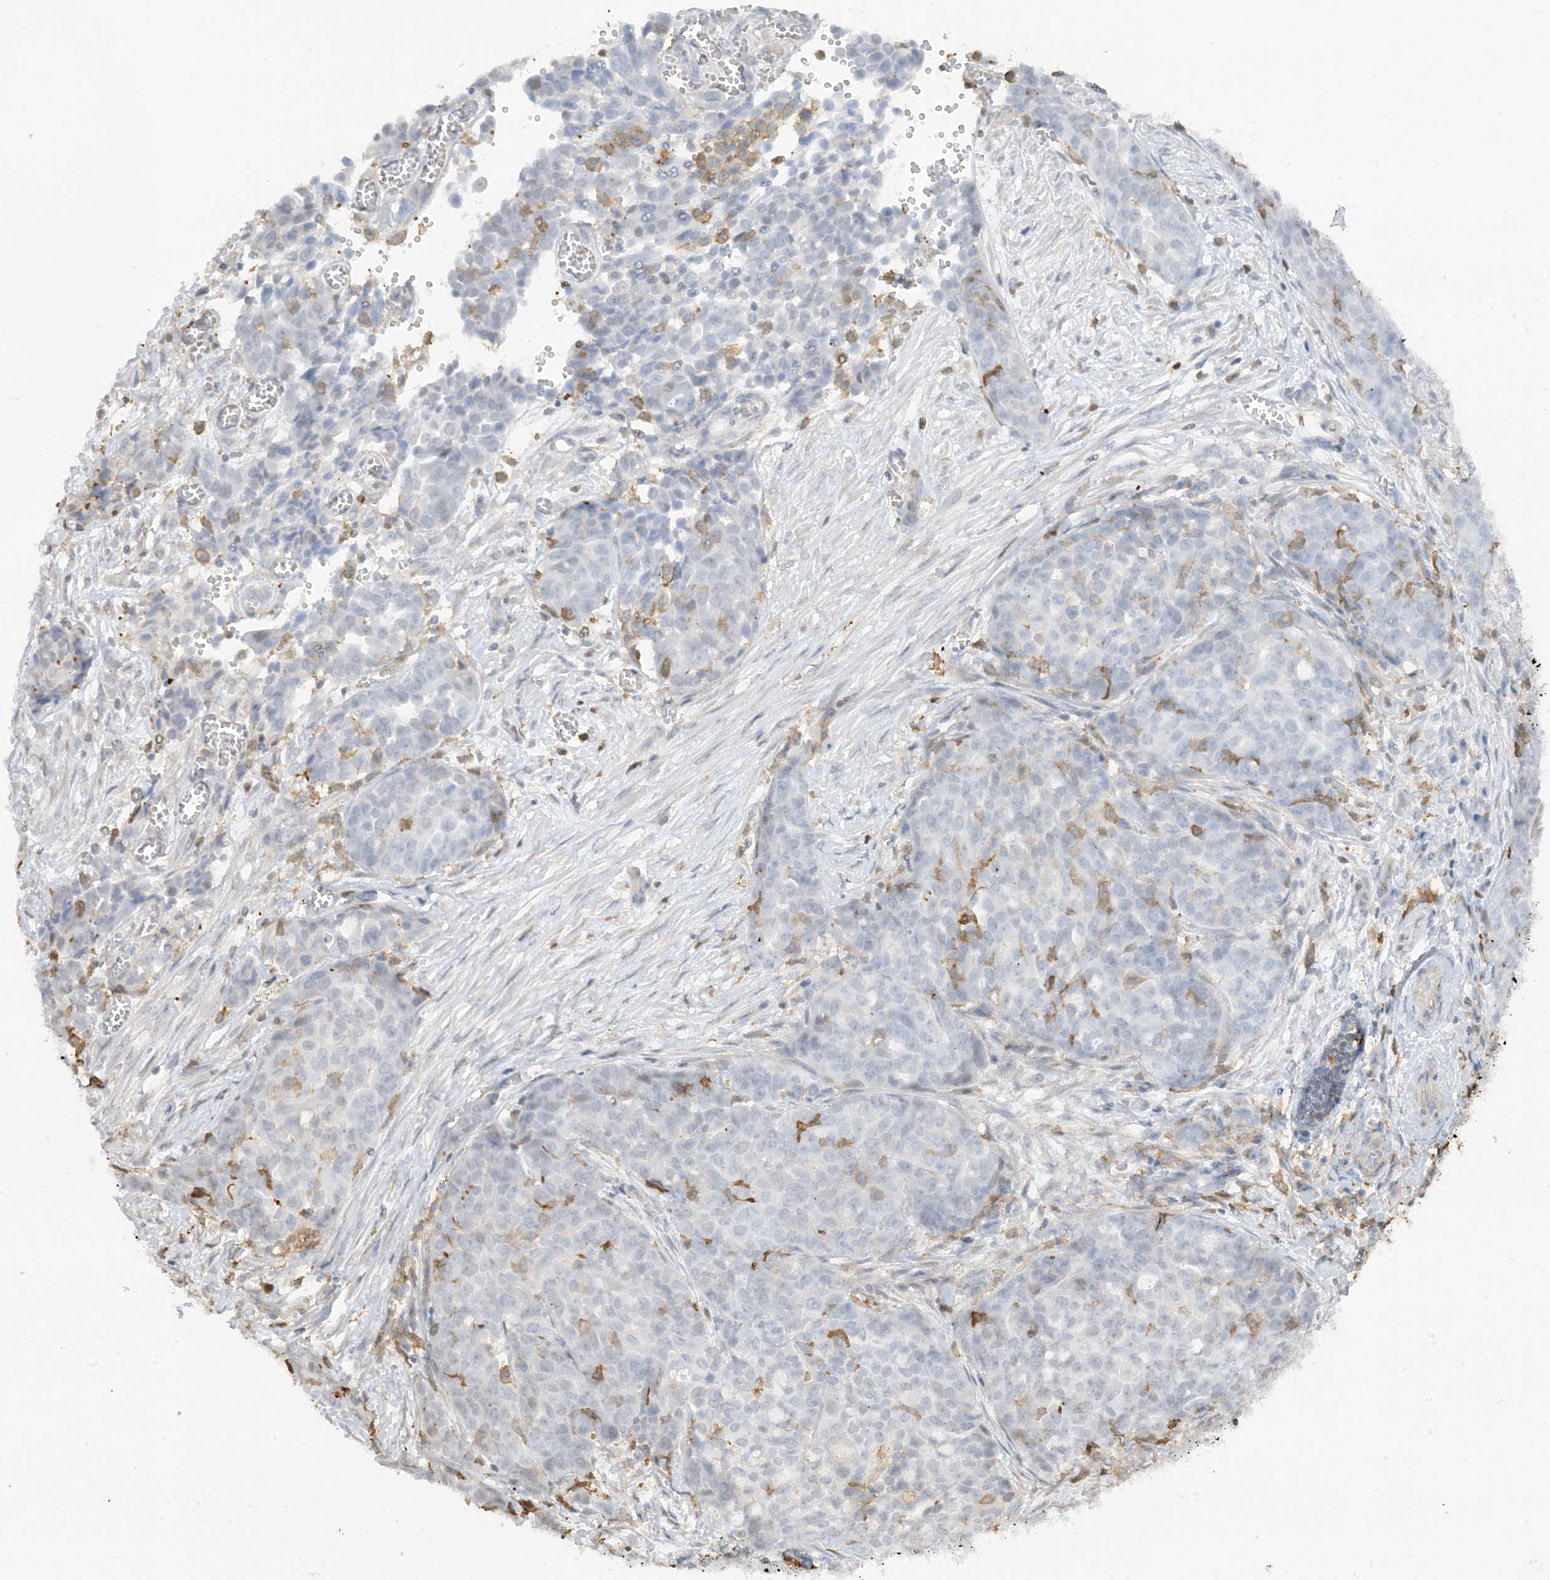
{"staining": {"intensity": "negative", "quantity": "none", "location": "none"}, "tissue": "ovarian cancer", "cell_type": "Tumor cells", "image_type": "cancer", "snomed": [{"axis": "morphology", "description": "Cystadenocarcinoma, serous, NOS"}, {"axis": "topography", "description": "Soft tissue"}, {"axis": "topography", "description": "Ovary"}], "caption": "High power microscopy micrograph of an immunohistochemistry (IHC) image of ovarian cancer, revealing no significant expression in tumor cells.", "gene": "PHACTR2", "patient": {"sex": "female", "age": 57}}